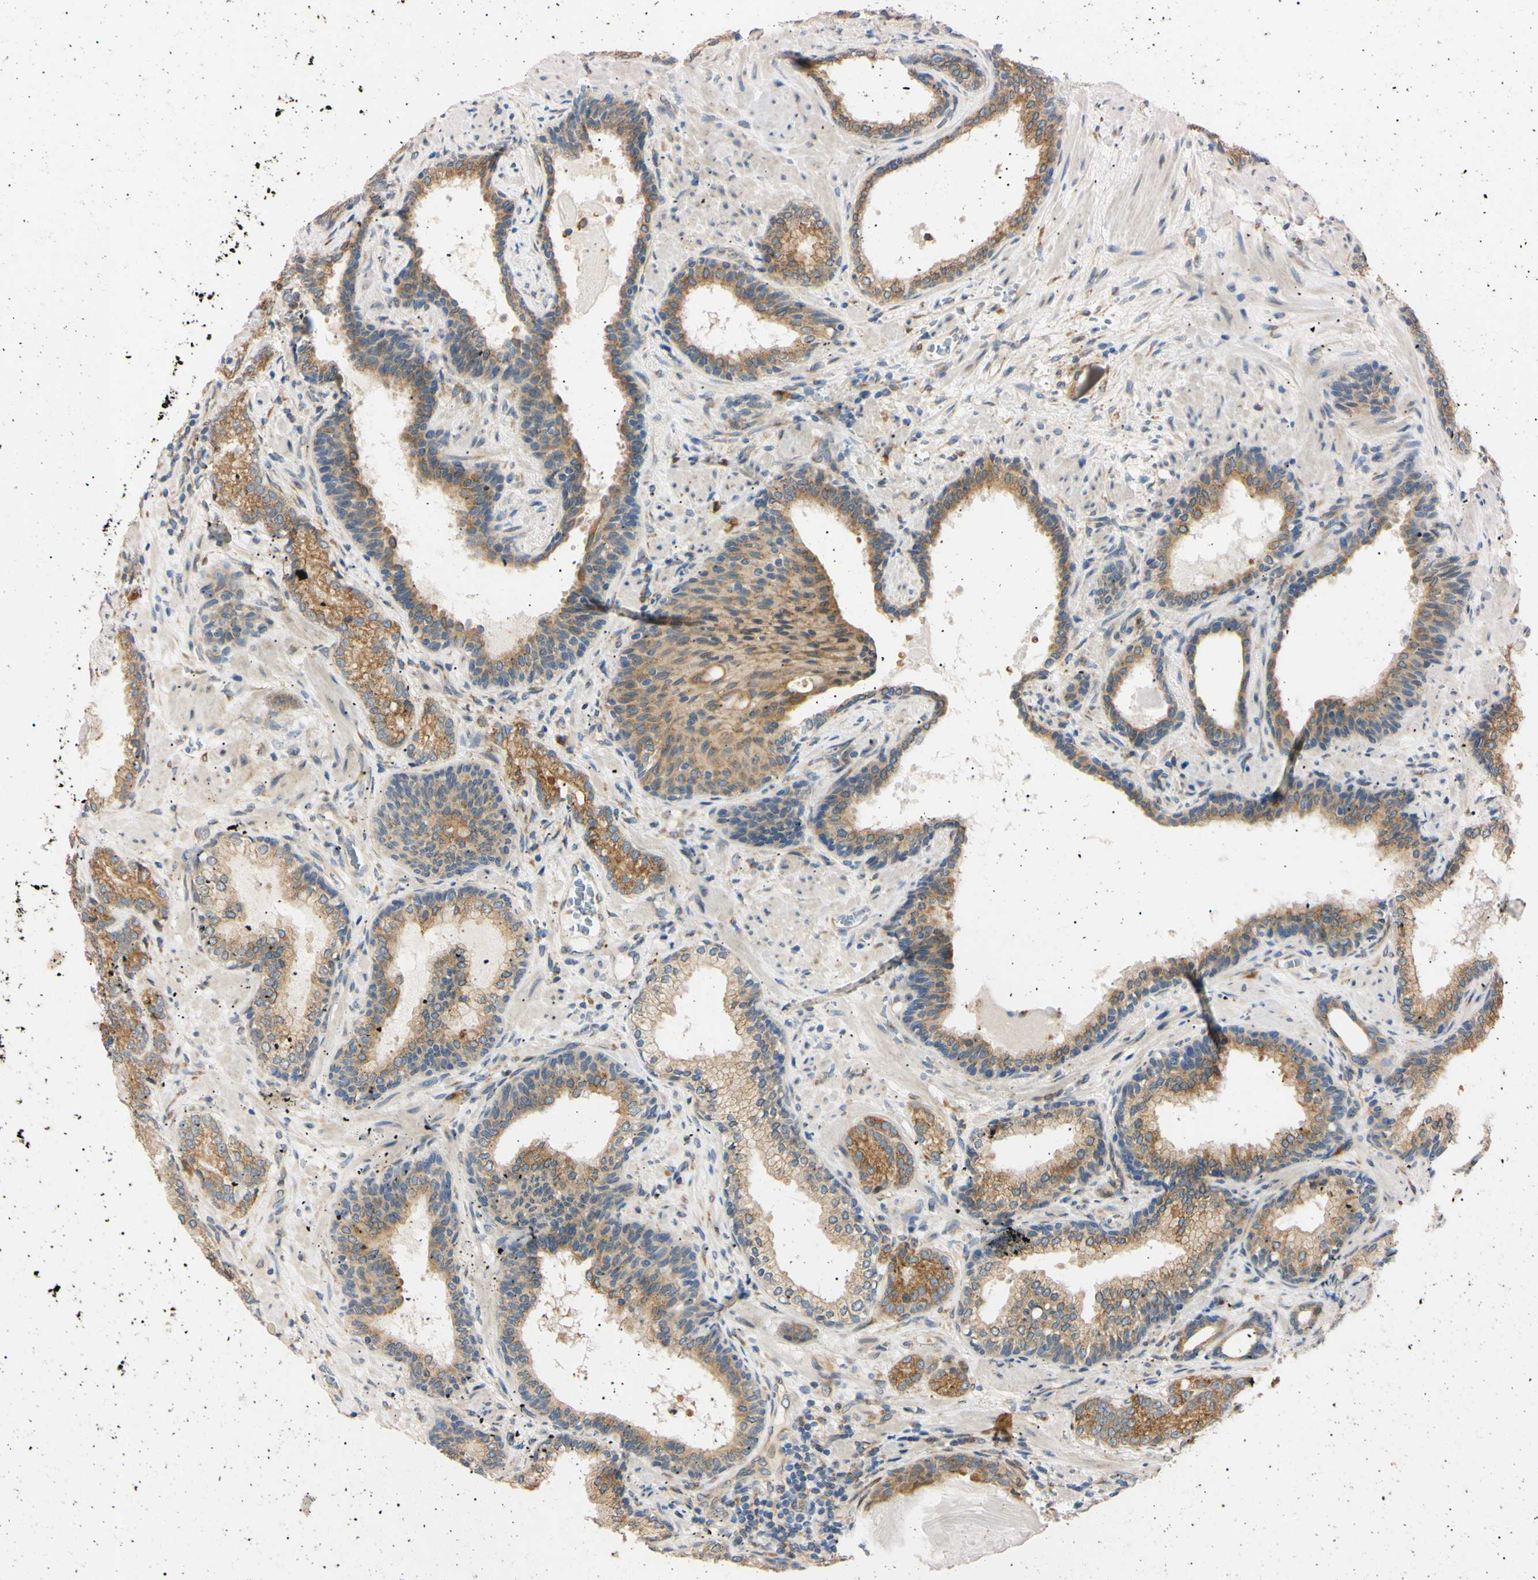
{"staining": {"intensity": "moderate", "quantity": ">75%", "location": "cytoplasmic/membranous"}, "tissue": "prostate cancer", "cell_type": "Tumor cells", "image_type": "cancer", "snomed": [{"axis": "morphology", "description": "Adenocarcinoma, High grade"}, {"axis": "topography", "description": "Prostate"}], "caption": "High-power microscopy captured an immunohistochemistry histopathology image of prostate cancer, revealing moderate cytoplasmic/membranous staining in approximately >75% of tumor cells.", "gene": "IER3IP1", "patient": {"sex": "male", "age": 61}}